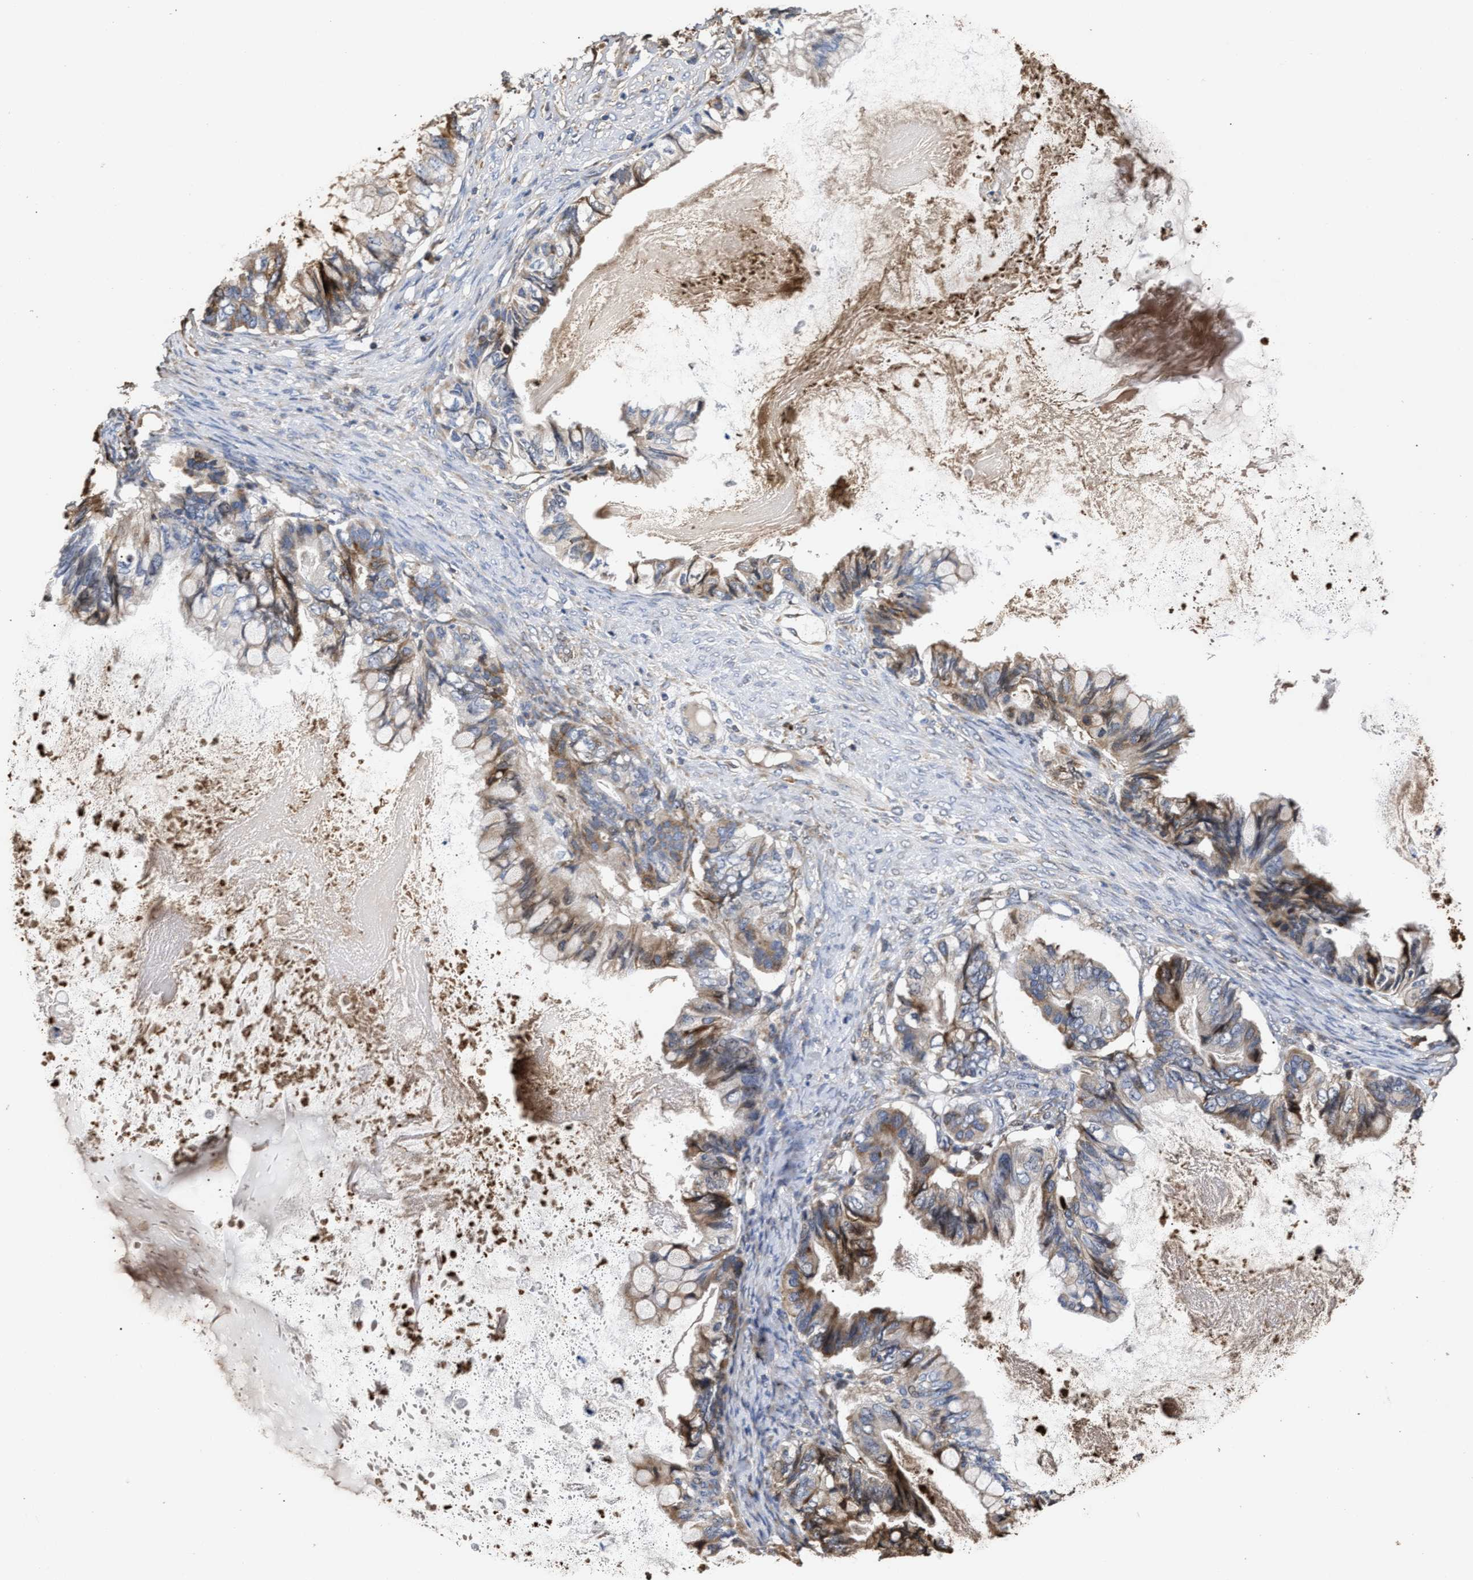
{"staining": {"intensity": "moderate", "quantity": "25%-75%", "location": "cytoplasmic/membranous"}, "tissue": "ovarian cancer", "cell_type": "Tumor cells", "image_type": "cancer", "snomed": [{"axis": "morphology", "description": "Cystadenocarcinoma, mucinous, NOS"}, {"axis": "topography", "description": "Ovary"}], "caption": "This is an image of immunohistochemistry staining of mucinous cystadenocarcinoma (ovarian), which shows moderate positivity in the cytoplasmic/membranous of tumor cells.", "gene": "GOSR1", "patient": {"sex": "female", "age": 80}}